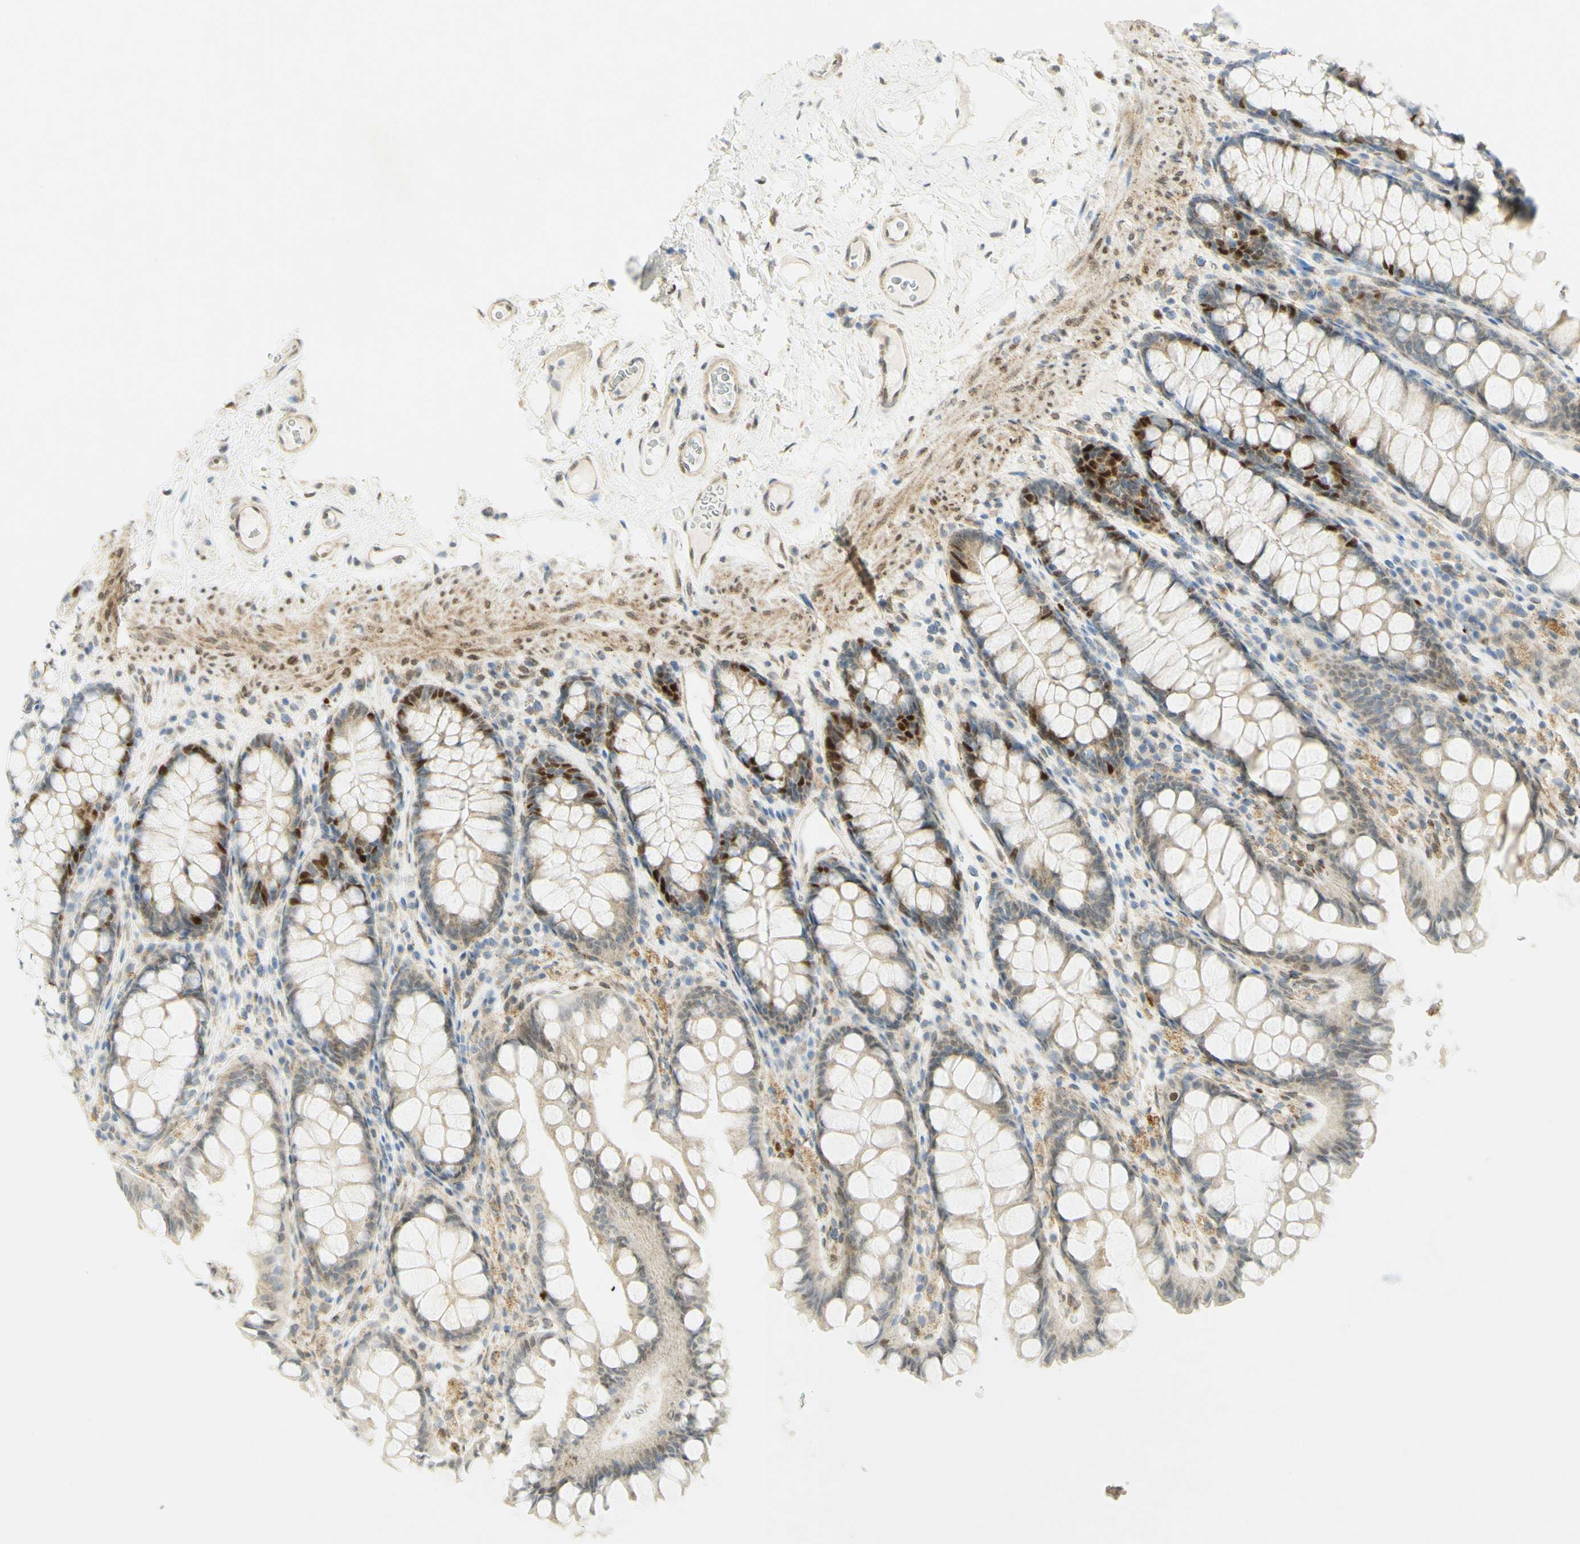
{"staining": {"intensity": "weak", "quantity": ">75%", "location": "cytoplasmic/membranous"}, "tissue": "colon", "cell_type": "Endothelial cells", "image_type": "normal", "snomed": [{"axis": "morphology", "description": "Normal tissue, NOS"}, {"axis": "topography", "description": "Colon"}], "caption": "Immunohistochemistry (IHC) of normal human colon reveals low levels of weak cytoplasmic/membranous expression in approximately >75% of endothelial cells. Nuclei are stained in blue.", "gene": "E2F1", "patient": {"sex": "female", "age": 55}}